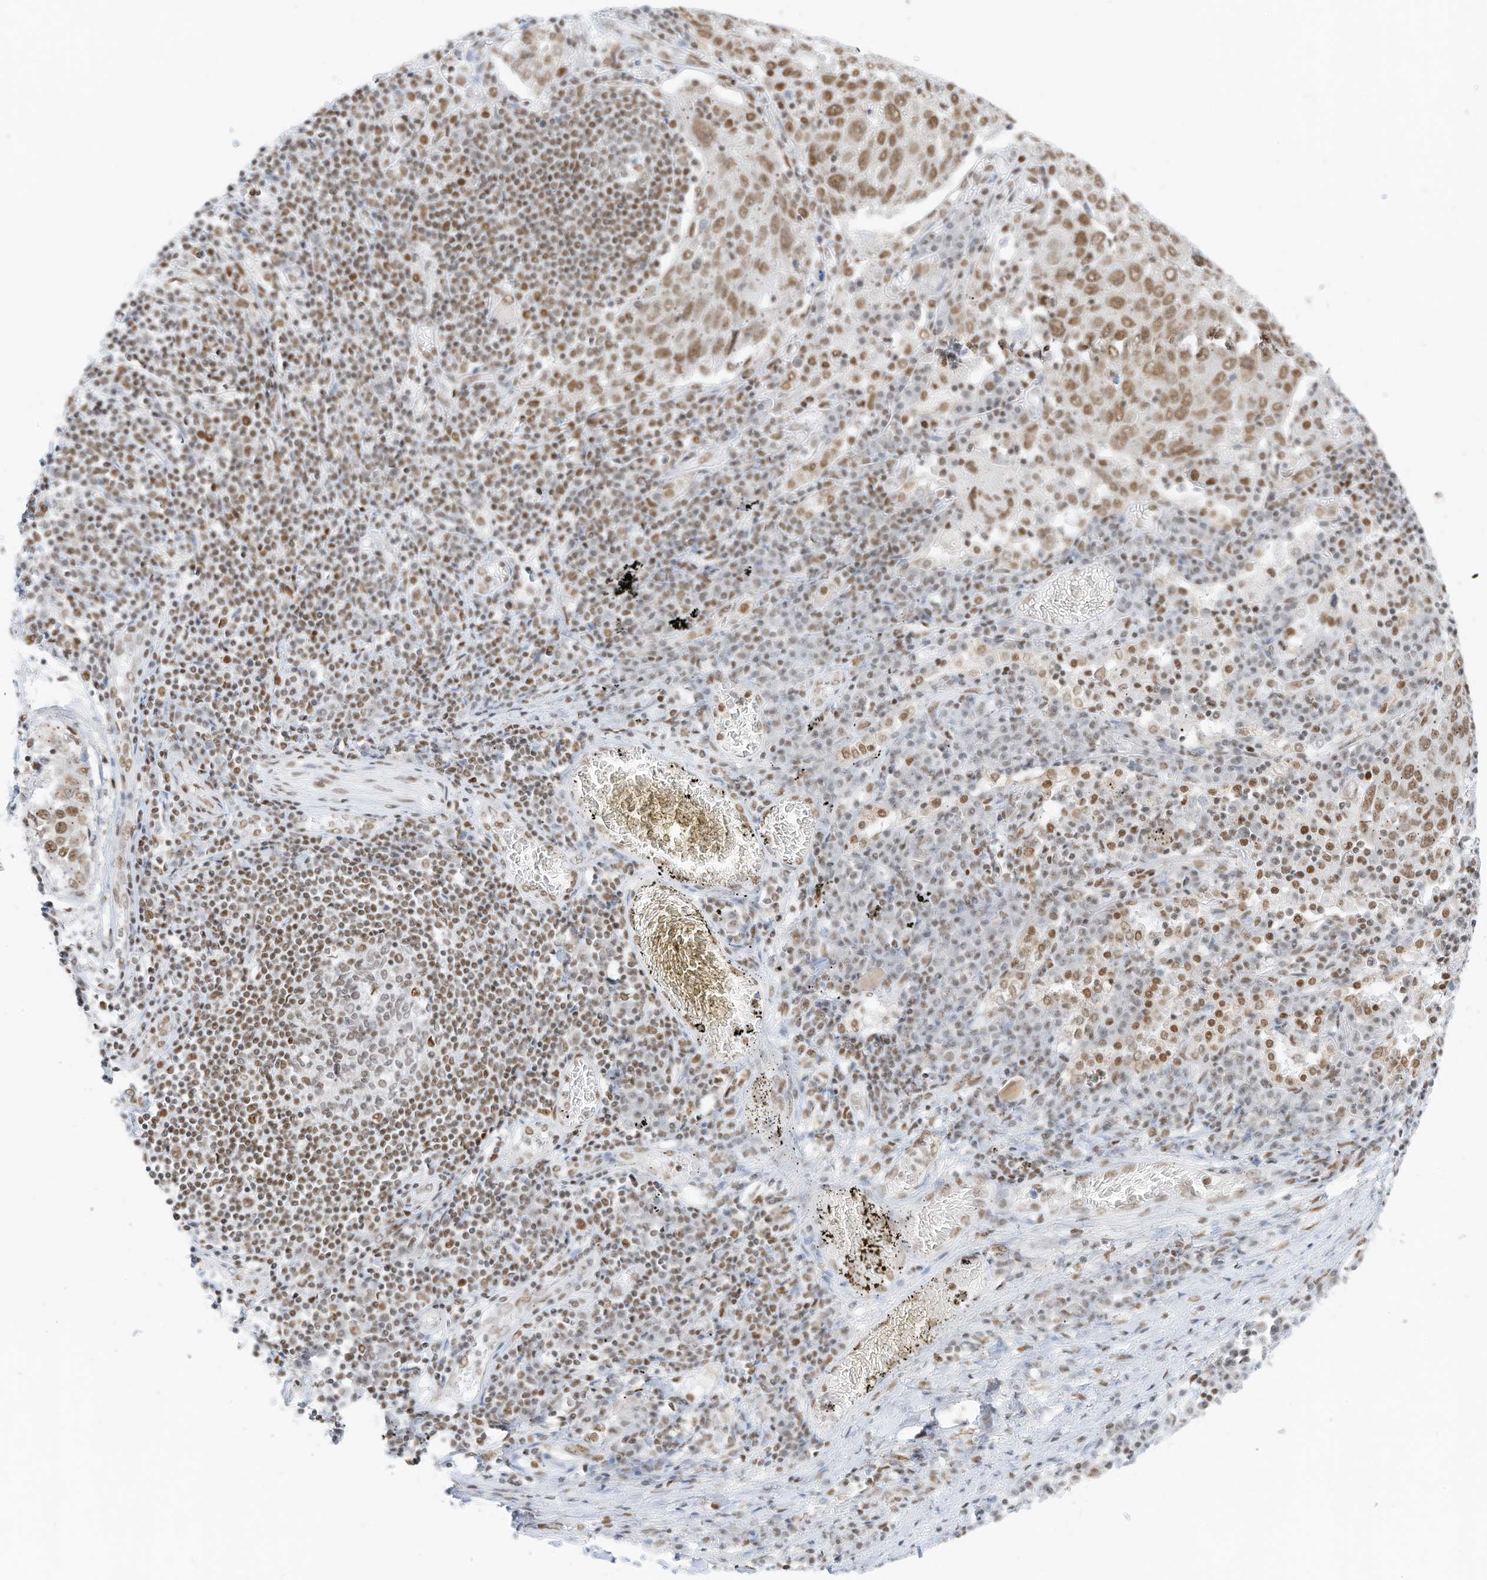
{"staining": {"intensity": "moderate", "quantity": ">75%", "location": "nuclear"}, "tissue": "lung cancer", "cell_type": "Tumor cells", "image_type": "cancer", "snomed": [{"axis": "morphology", "description": "Squamous cell carcinoma, NOS"}, {"axis": "topography", "description": "Lung"}], "caption": "Immunohistochemistry (IHC) image of human squamous cell carcinoma (lung) stained for a protein (brown), which shows medium levels of moderate nuclear staining in approximately >75% of tumor cells.", "gene": "SMARCA2", "patient": {"sex": "male", "age": 65}}